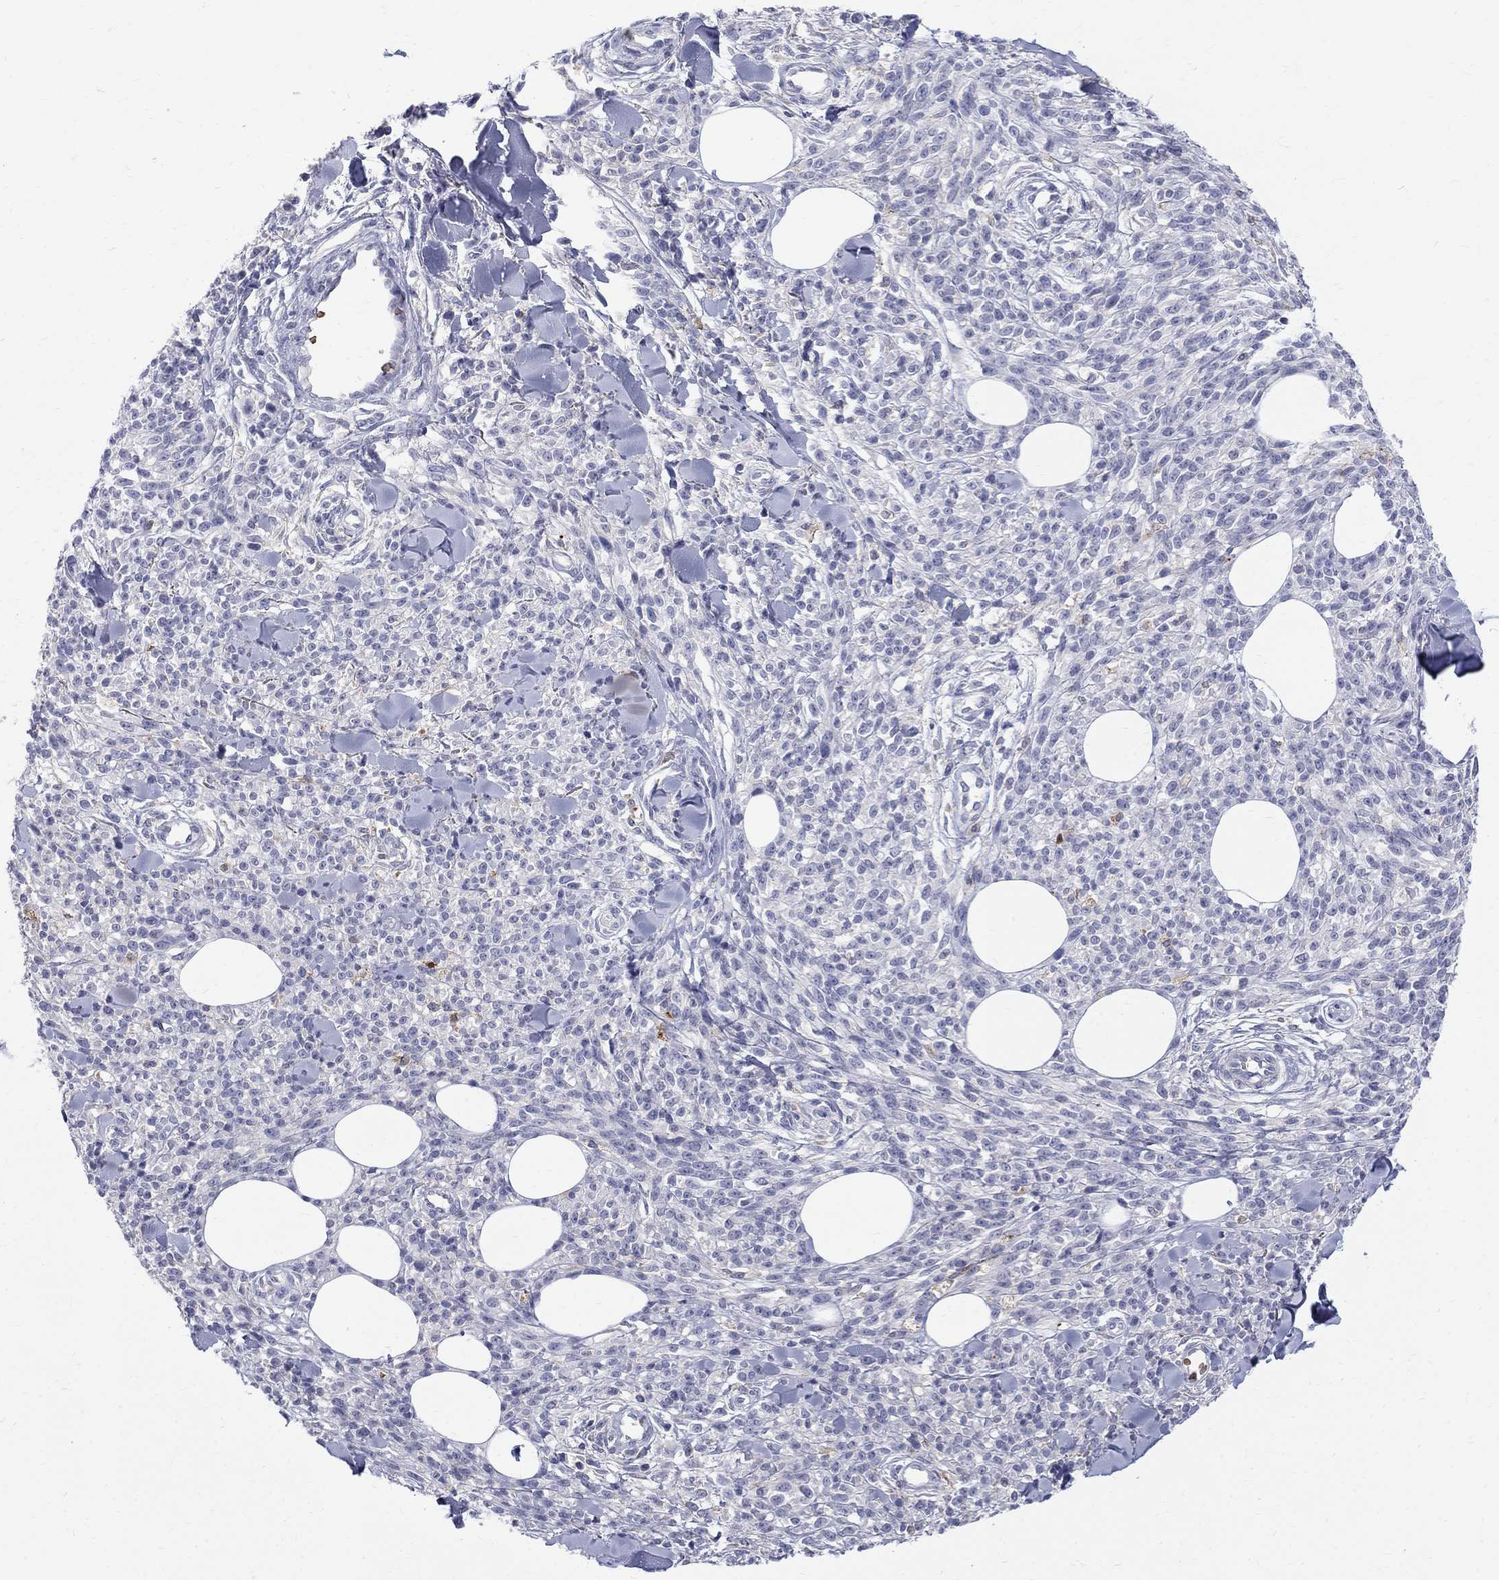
{"staining": {"intensity": "negative", "quantity": "none", "location": "none"}, "tissue": "melanoma", "cell_type": "Tumor cells", "image_type": "cancer", "snomed": [{"axis": "morphology", "description": "Malignant melanoma, NOS"}, {"axis": "topography", "description": "Skin"}, {"axis": "topography", "description": "Skin of trunk"}], "caption": "This is an immunohistochemistry photomicrograph of human malignant melanoma. There is no staining in tumor cells.", "gene": "AGER", "patient": {"sex": "male", "age": 74}}